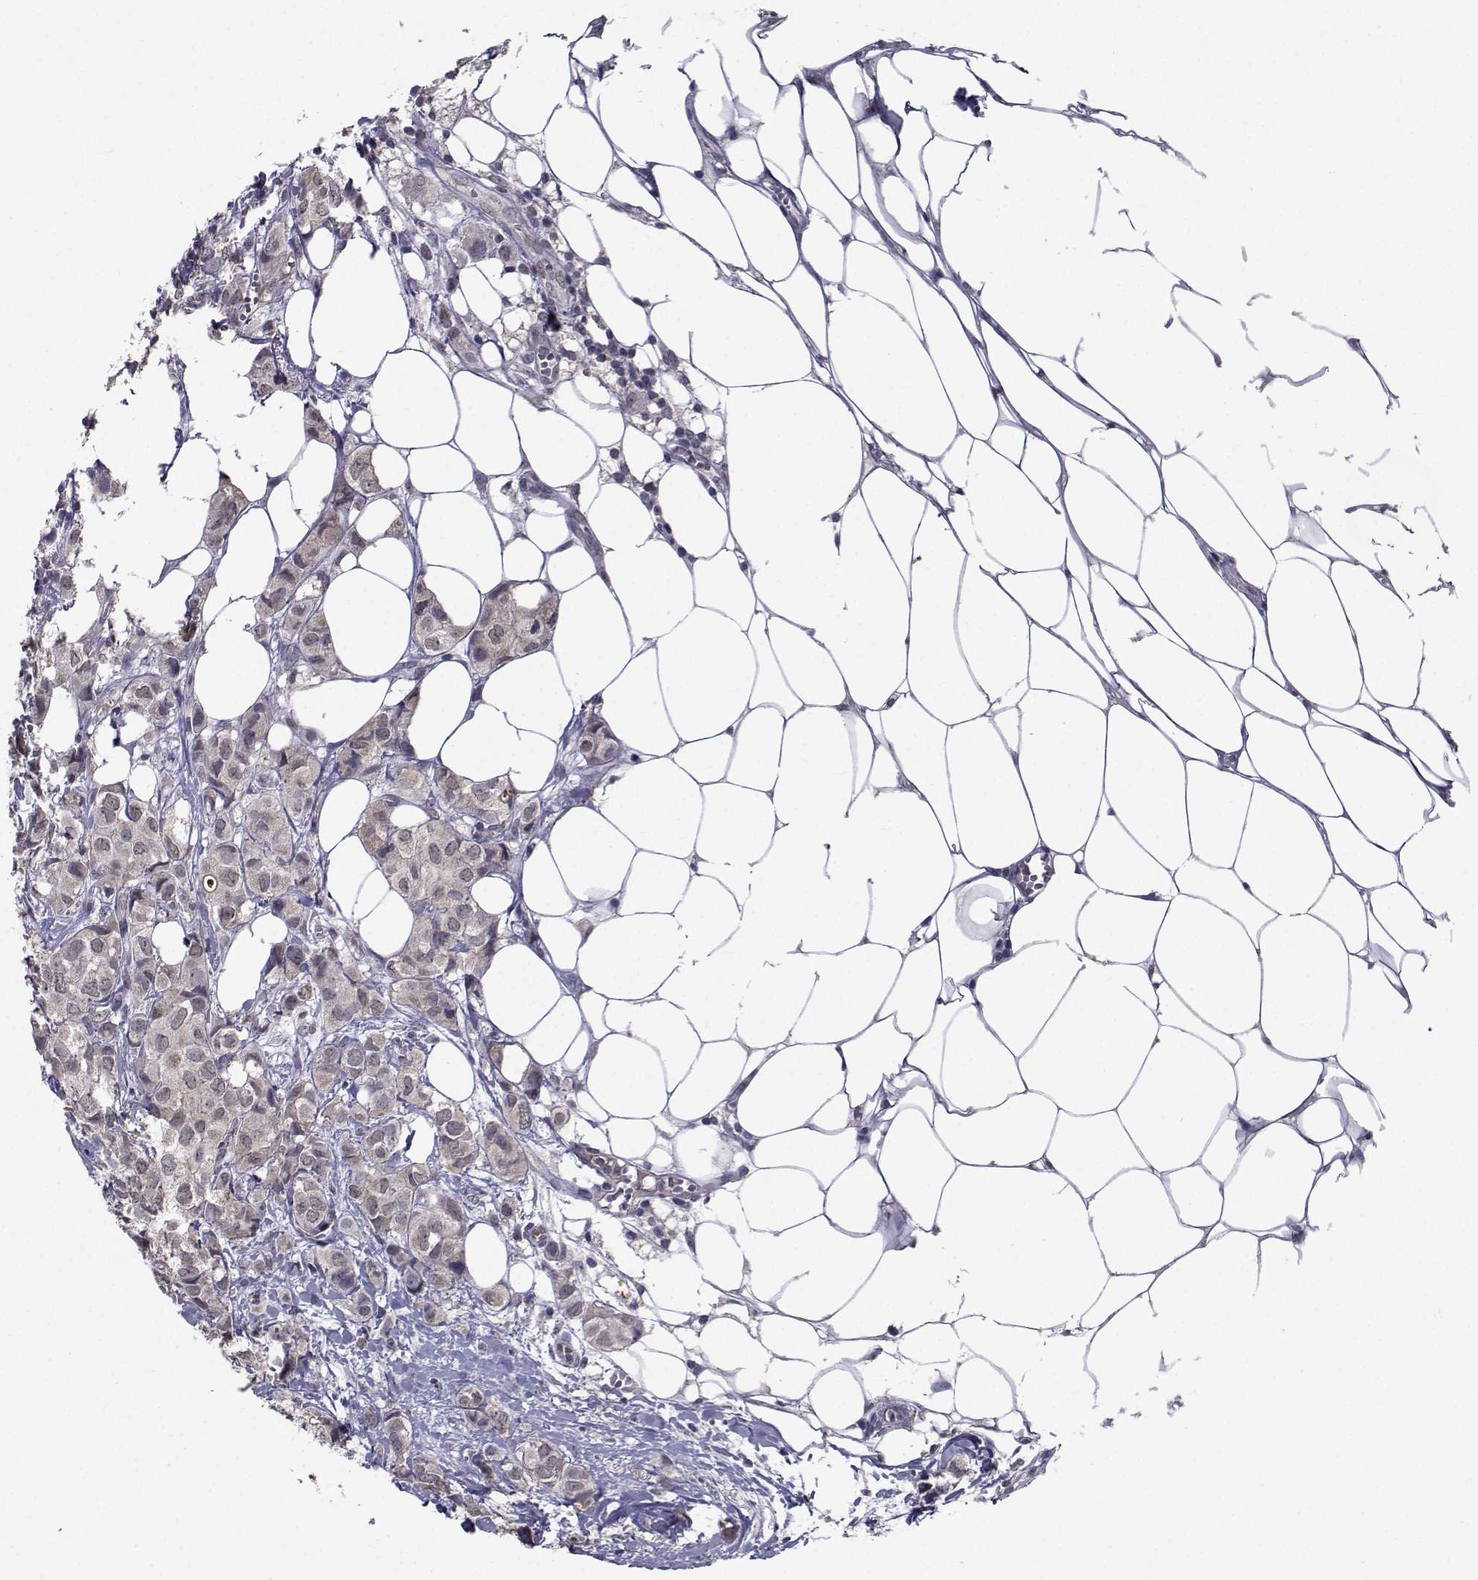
{"staining": {"intensity": "weak", "quantity": "<25%", "location": "cytoplasmic/membranous"}, "tissue": "breast cancer", "cell_type": "Tumor cells", "image_type": "cancer", "snomed": [{"axis": "morphology", "description": "Duct carcinoma"}, {"axis": "topography", "description": "Breast"}], "caption": "Tumor cells show no significant protein staining in intraductal carcinoma (breast).", "gene": "CYP2S1", "patient": {"sex": "female", "age": 85}}